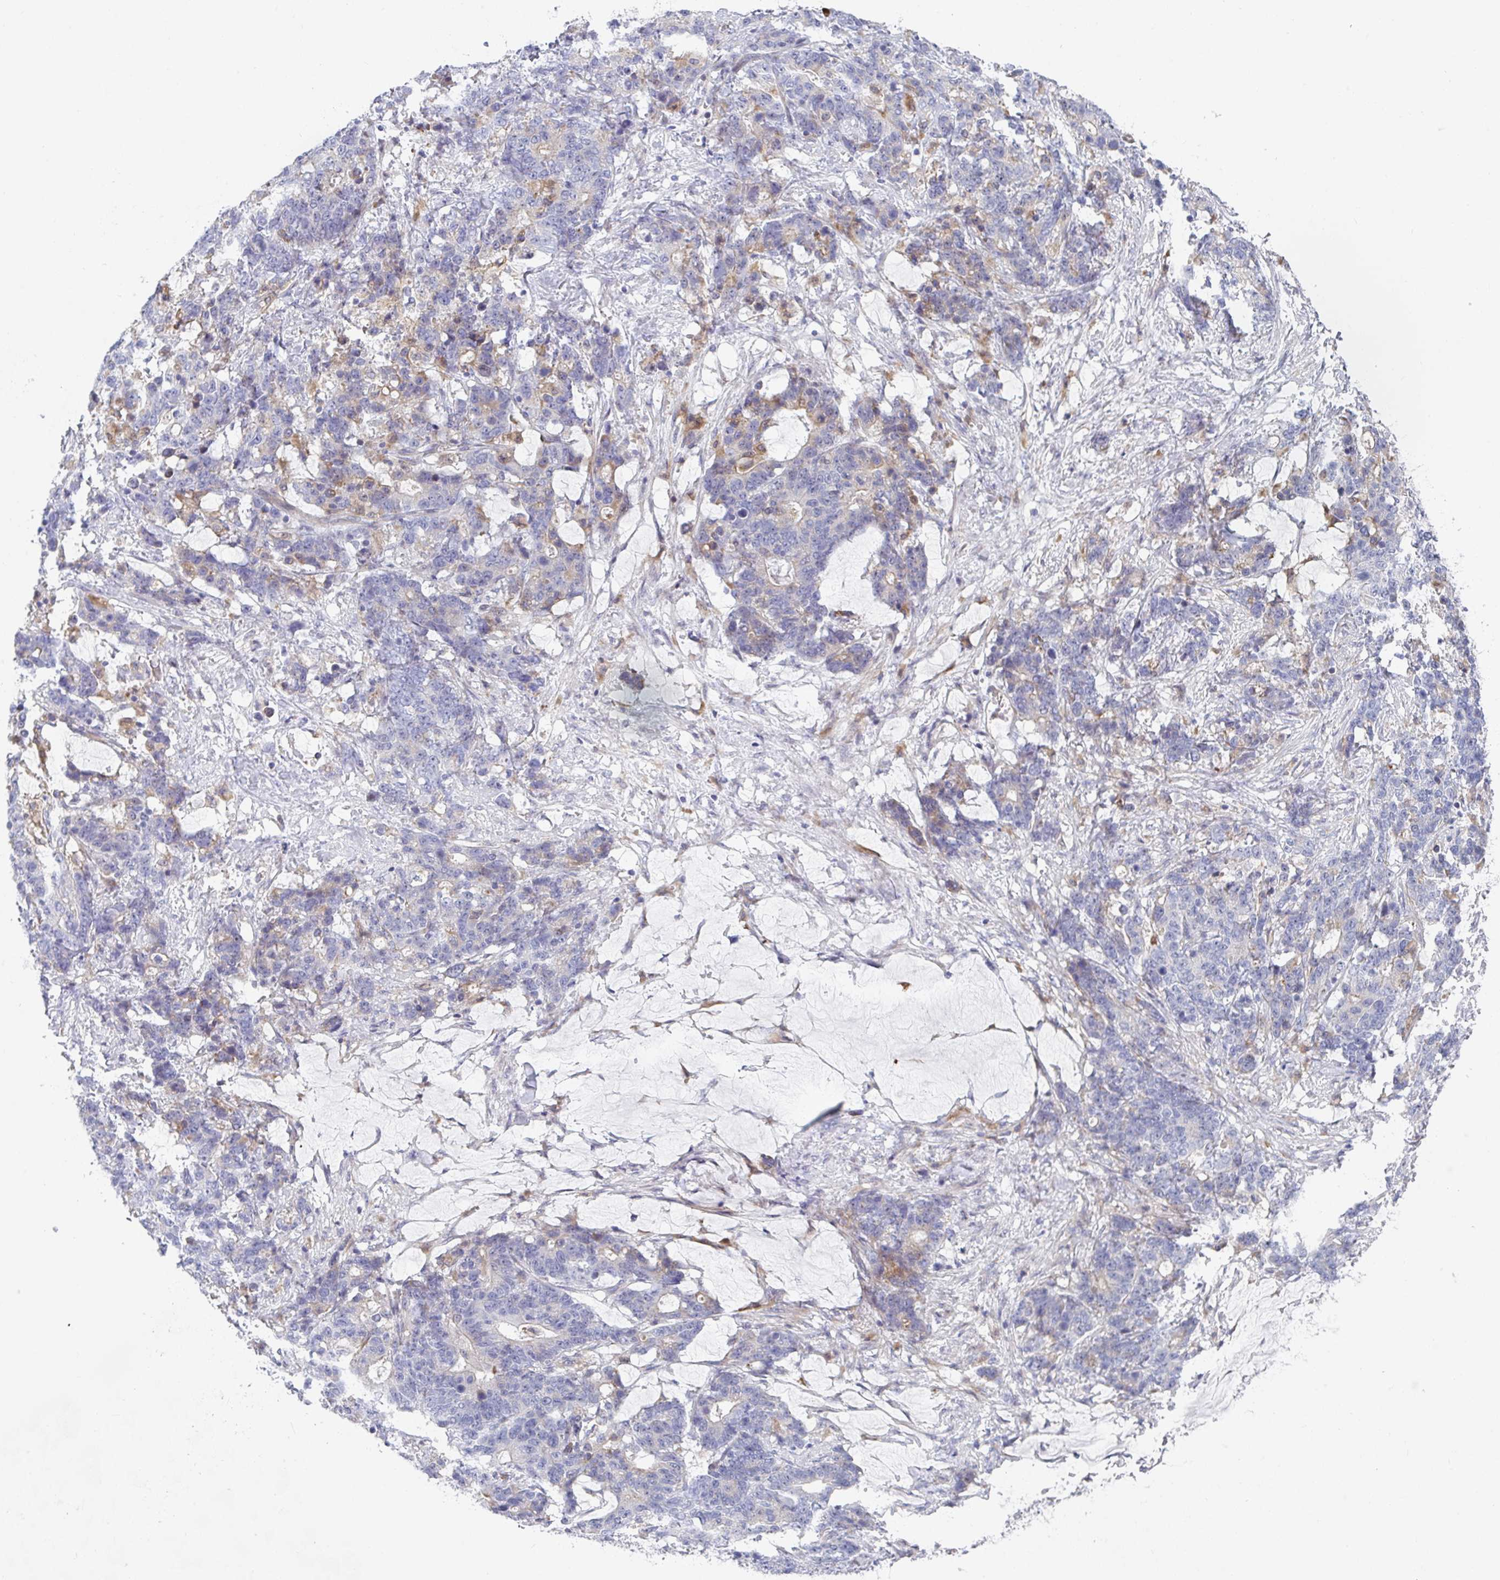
{"staining": {"intensity": "moderate", "quantity": "<25%", "location": "cytoplasmic/membranous"}, "tissue": "stomach cancer", "cell_type": "Tumor cells", "image_type": "cancer", "snomed": [{"axis": "morphology", "description": "Normal tissue, NOS"}, {"axis": "morphology", "description": "Adenocarcinoma, NOS"}, {"axis": "topography", "description": "Stomach"}], "caption": "IHC histopathology image of stomach cancer stained for a protein (brown), which exhibits low levels of moderate cytoplasmic/membranous staining in approximately <25% of tumor cells.", "gene": "KLHL33", "patient": {"sex": "female", "age": 64}}